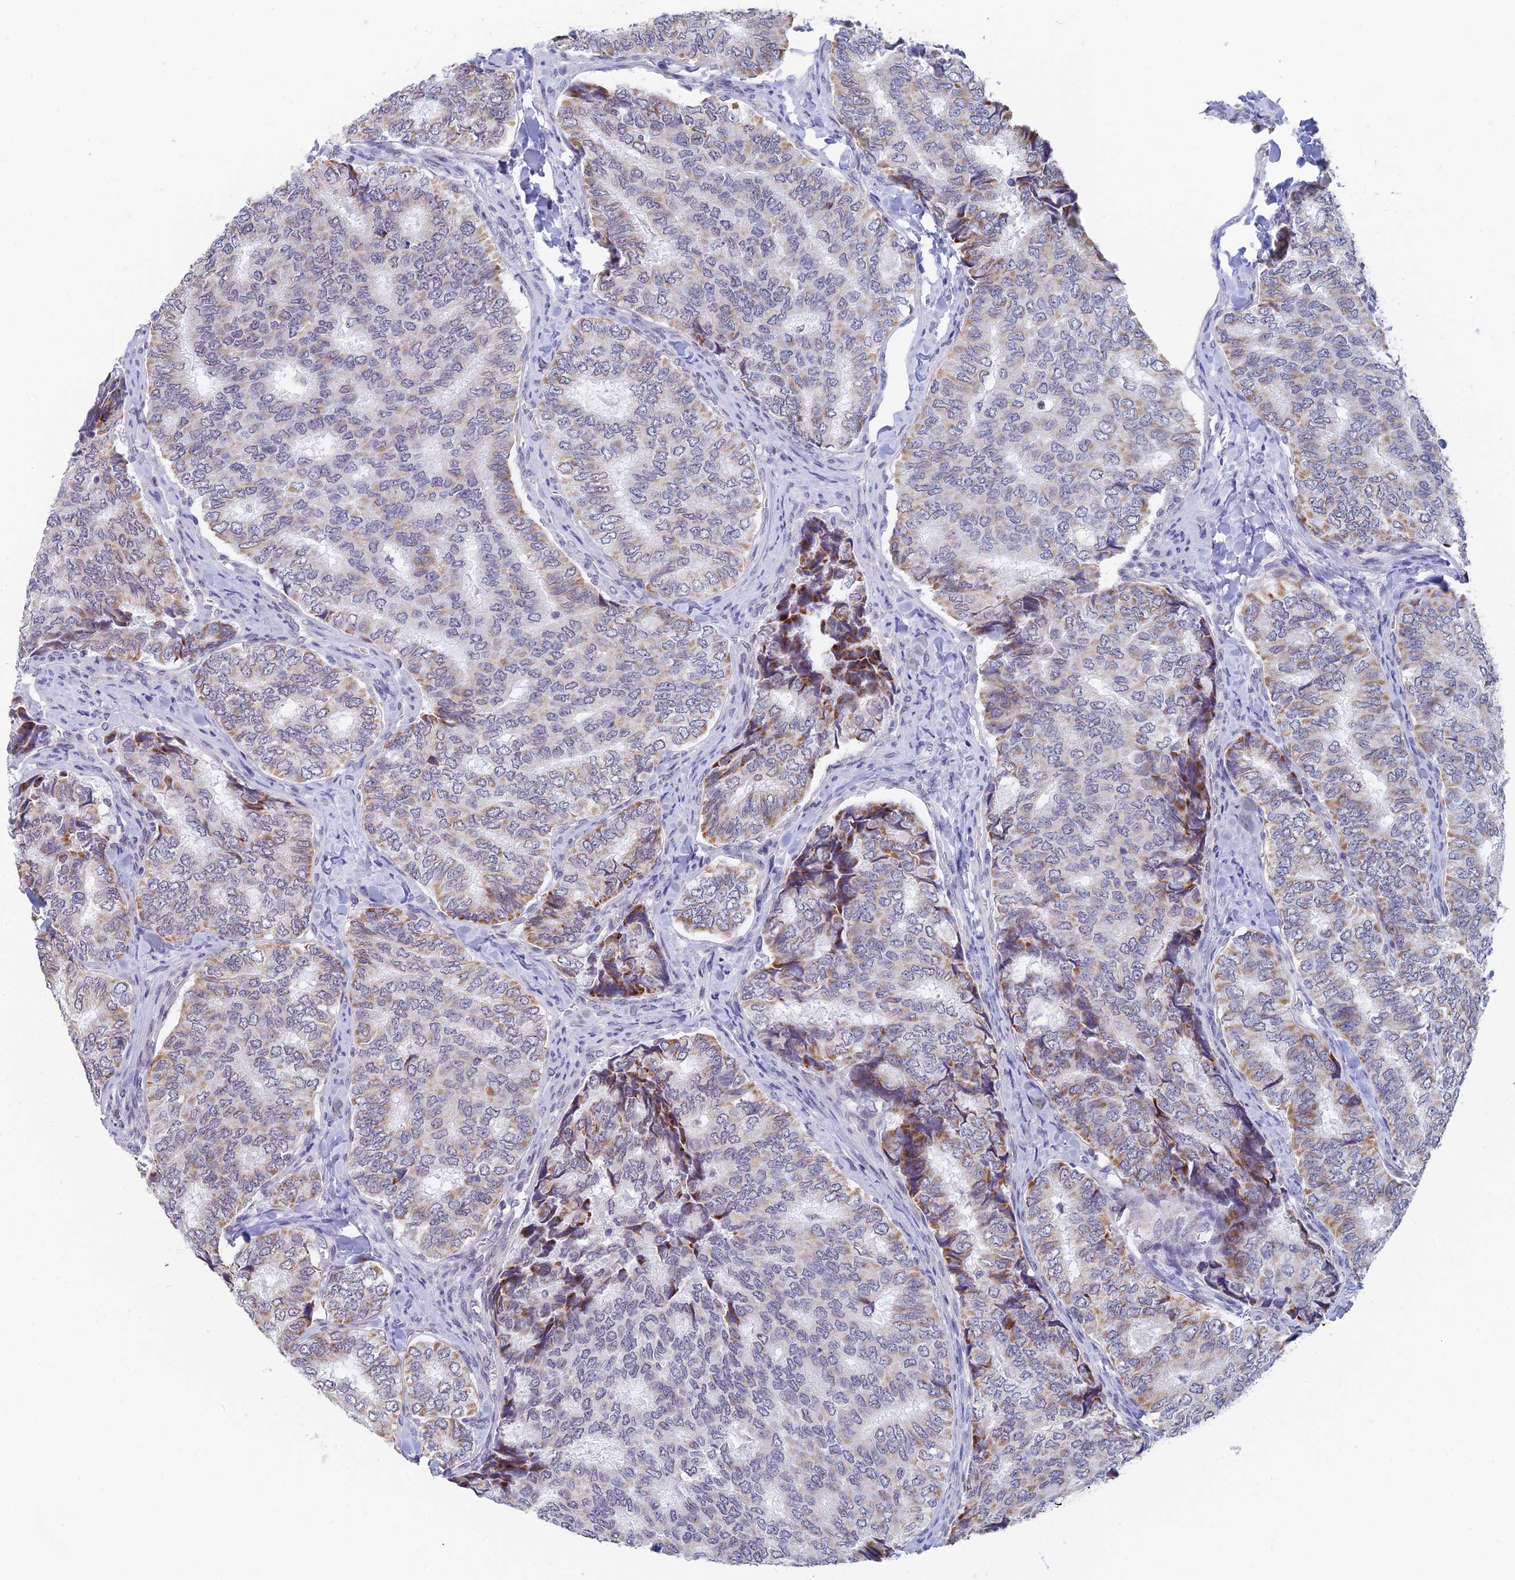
{"staining": {"intensity": "moderate", "quantity": "25%-75%", "location": "cytoplasmic/membranous"}, "tissue": "thyroid cancer", "cell_type": "Tumor cells", "image_type": "cancer", "snomed": [{"axis": "morphology", "description": "Papillary adenocarcinoma, NOS"}, {"axis": "topography", "description": "Thyroid gland"}], "caption": "This is a photomicrograph of IHC staining of papillary adenocarcinoma (thyroid), which shows moderate expression in the cytoplasmic/membranous of tumor cells.", "gene": "REXO5", "patient": {"sex": "female", "age": 35}}